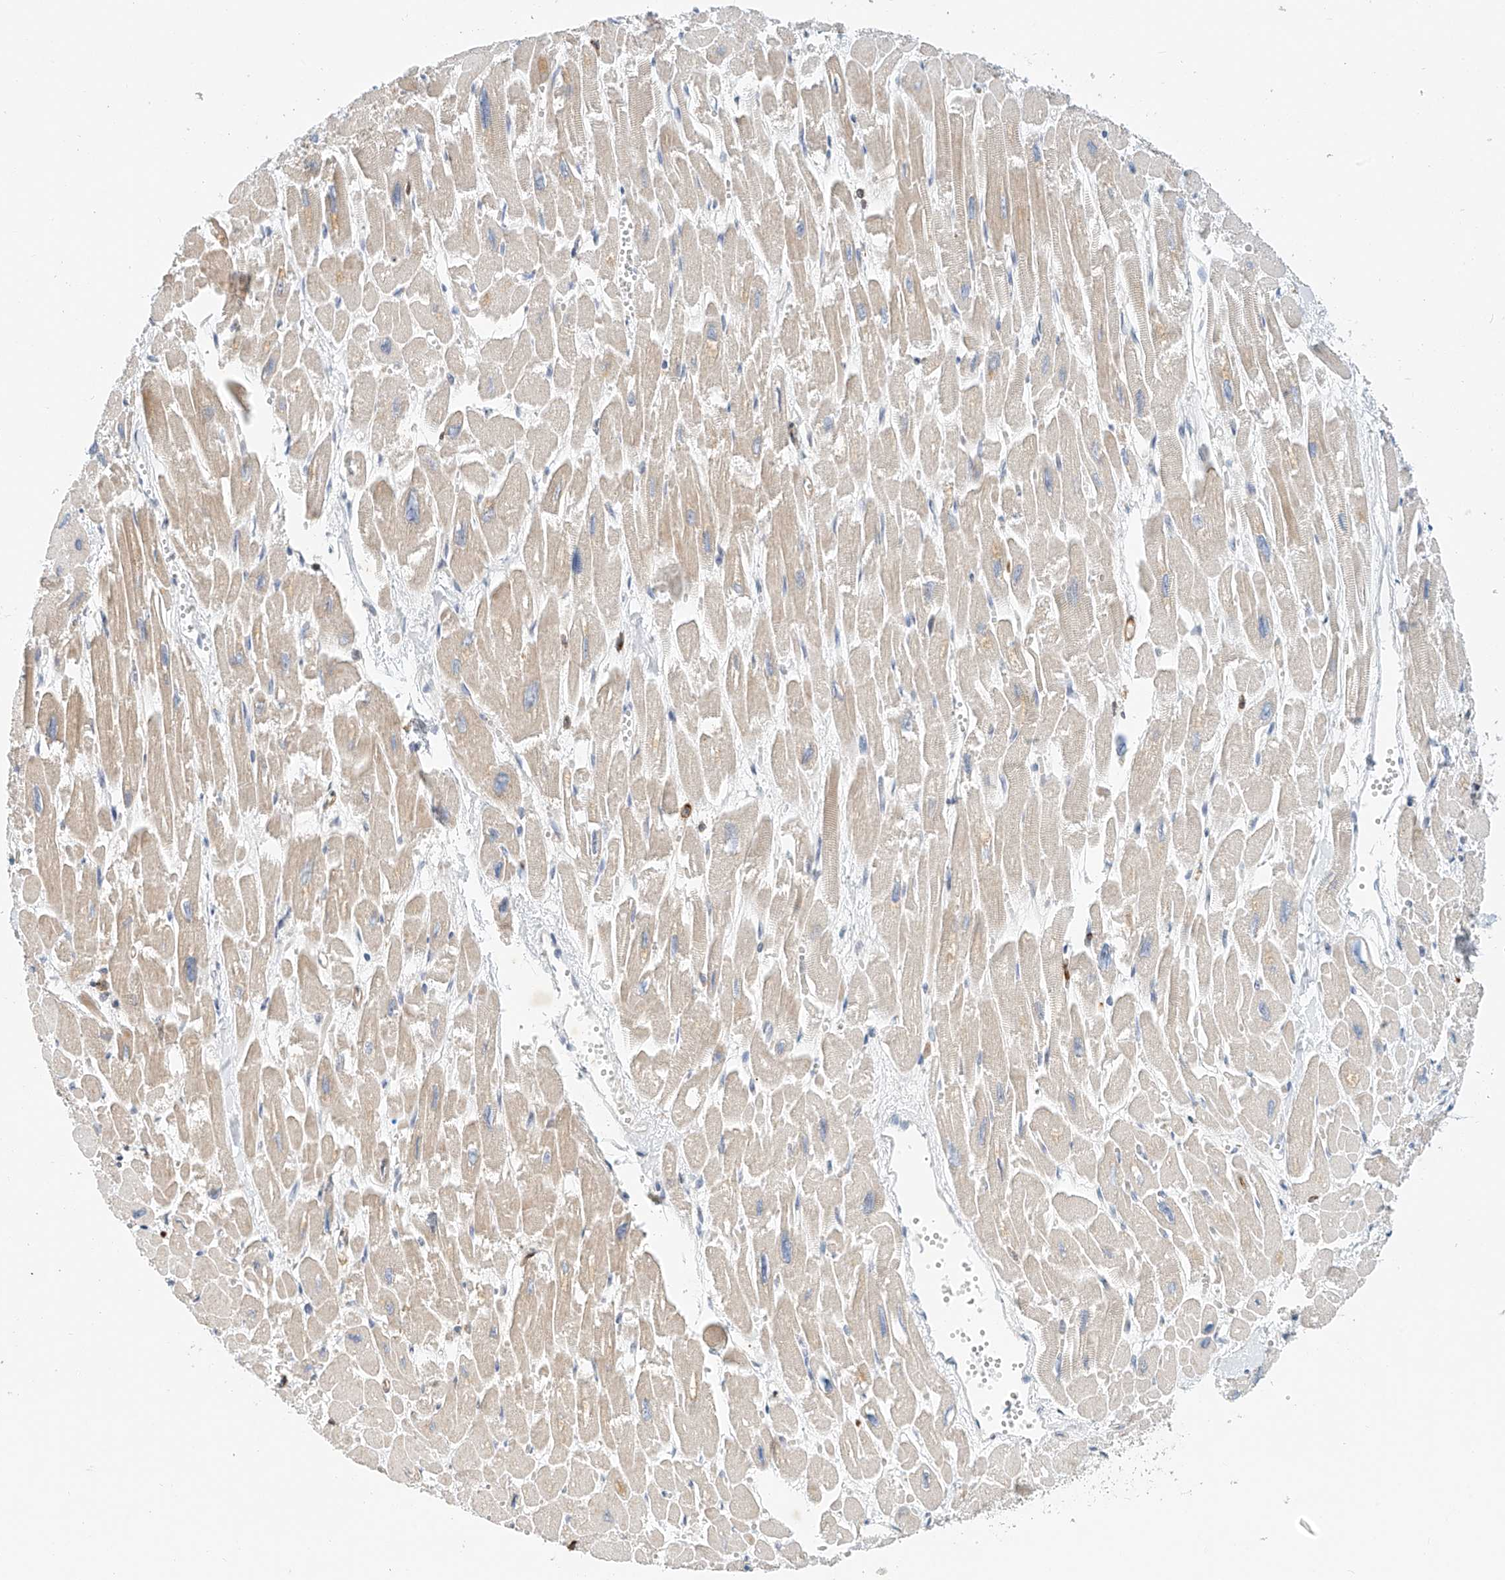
{"staining": {"intensity": "weak", "quantity": "25%-75%", "location": "cytoplasmic/membranous"}, "tissue": "heart muscle", "cell_type": "Cardiomyocytes", "image_type": "normal", "snomed": [{"axis": "morphology", "description": "Normal tissue, NOS"}, {"axis": "topography", "description": "Heart"}], "caption": "The photomicrograph demonstrates immunohistochemical staining of normal heart muscle. There is weak cytoplasmic/membranous staining is identified in about 25%-75% of cardiomyocytes.", "gene": "MICAL1", "patient": {"sex": "male", "age": 54}}